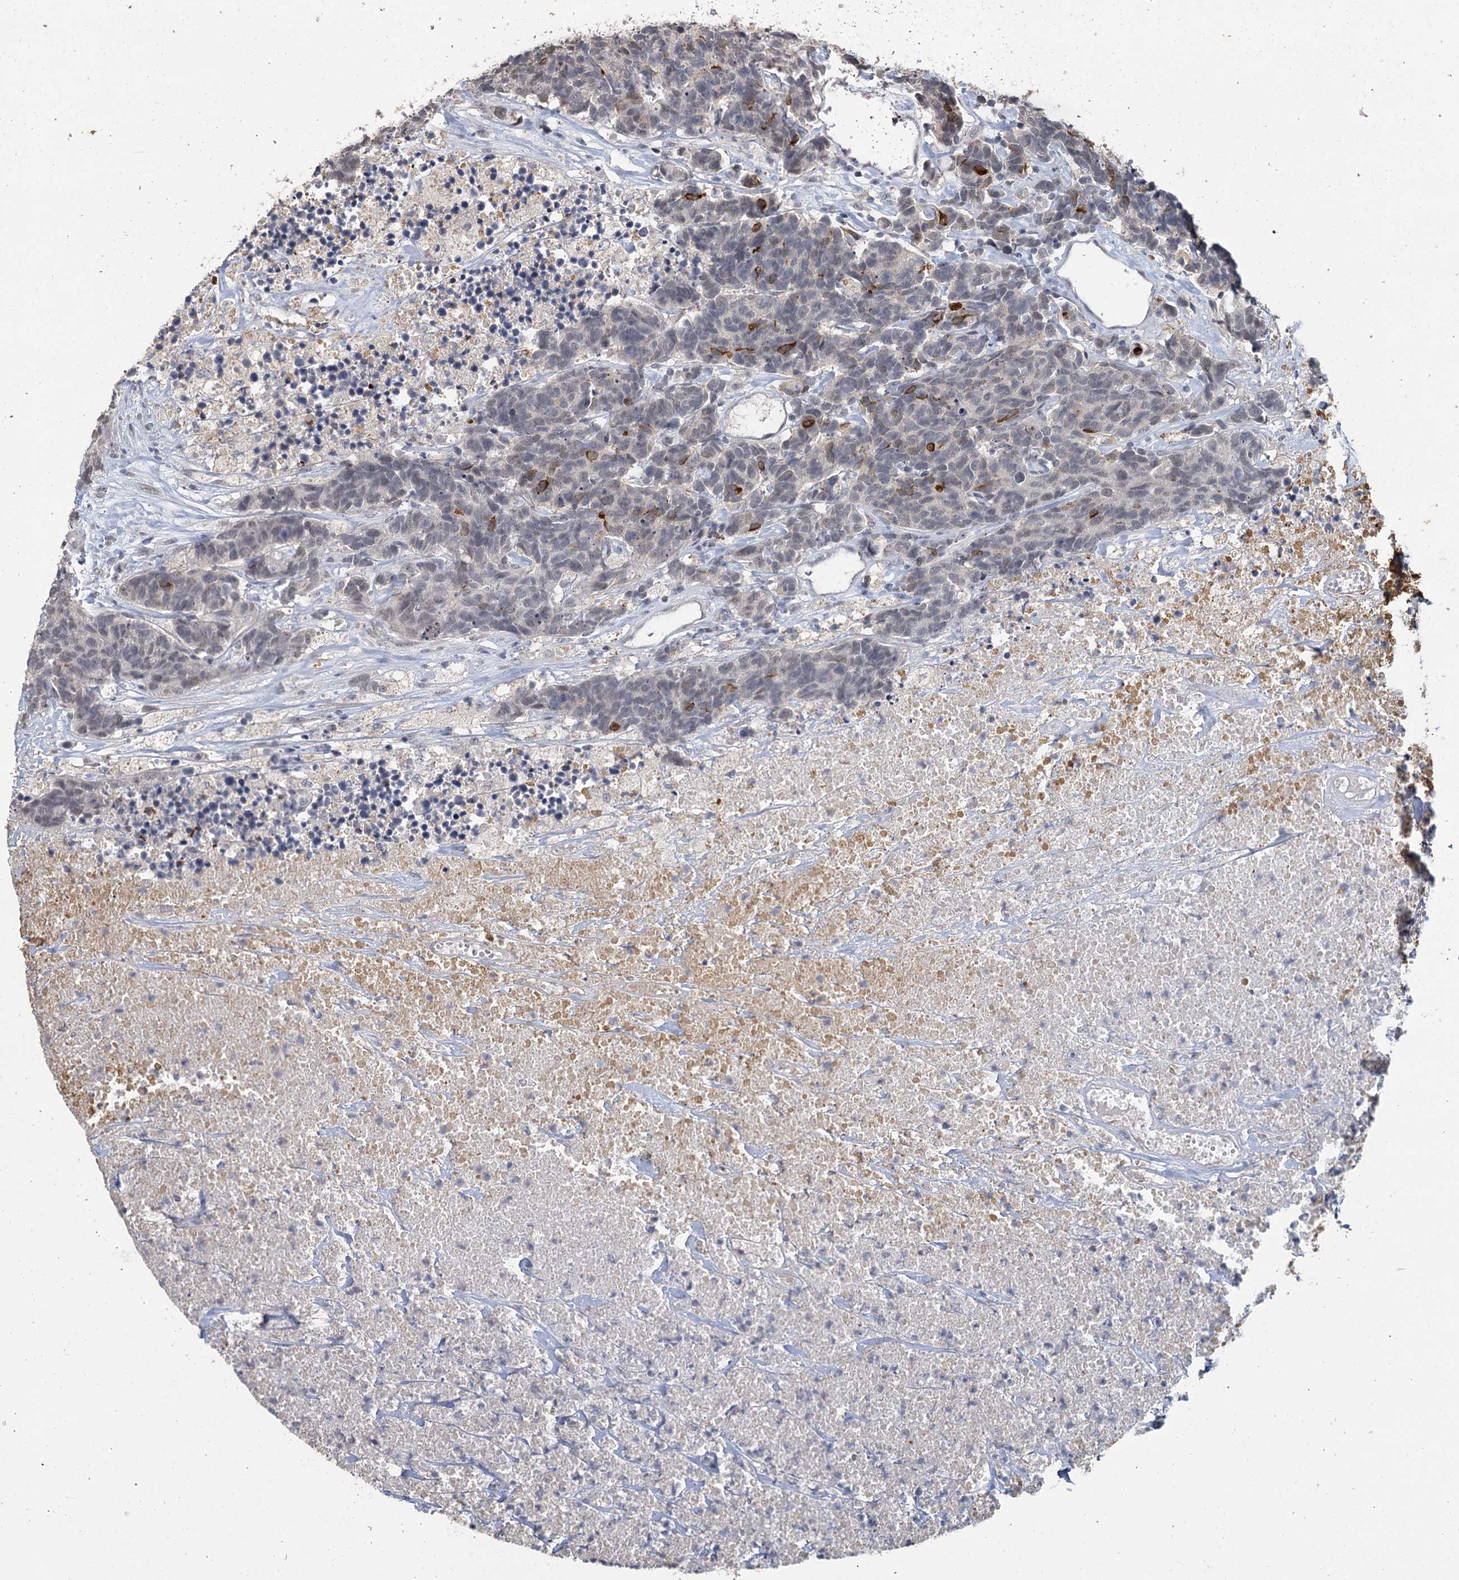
{"staining": {"intensity": "strong", "quantity": "<25%", "location": "cytoplasmic/membranous"}, "tissue": "carcinoid", "cell_type": "Tumor cells", "image_type": "cancer", "snomed": [{"axis": "morphology", "description": "Carcinoma, NOS"}, {"axis": "morphology", "description": "Carcinoid, malignant, NOS"}, {"axis": "topography", "description": "Urinary bladder"}], "caption": "Immunohistochemistry photomicrograph of carcinoma stained for a protein (brown), which displays medium levels of strong cytoplasmic/membranous positivity in approximately <25% of tumor cells.", "gene": "MUCL1", "patient": {"sex": "male", "age": 57}}